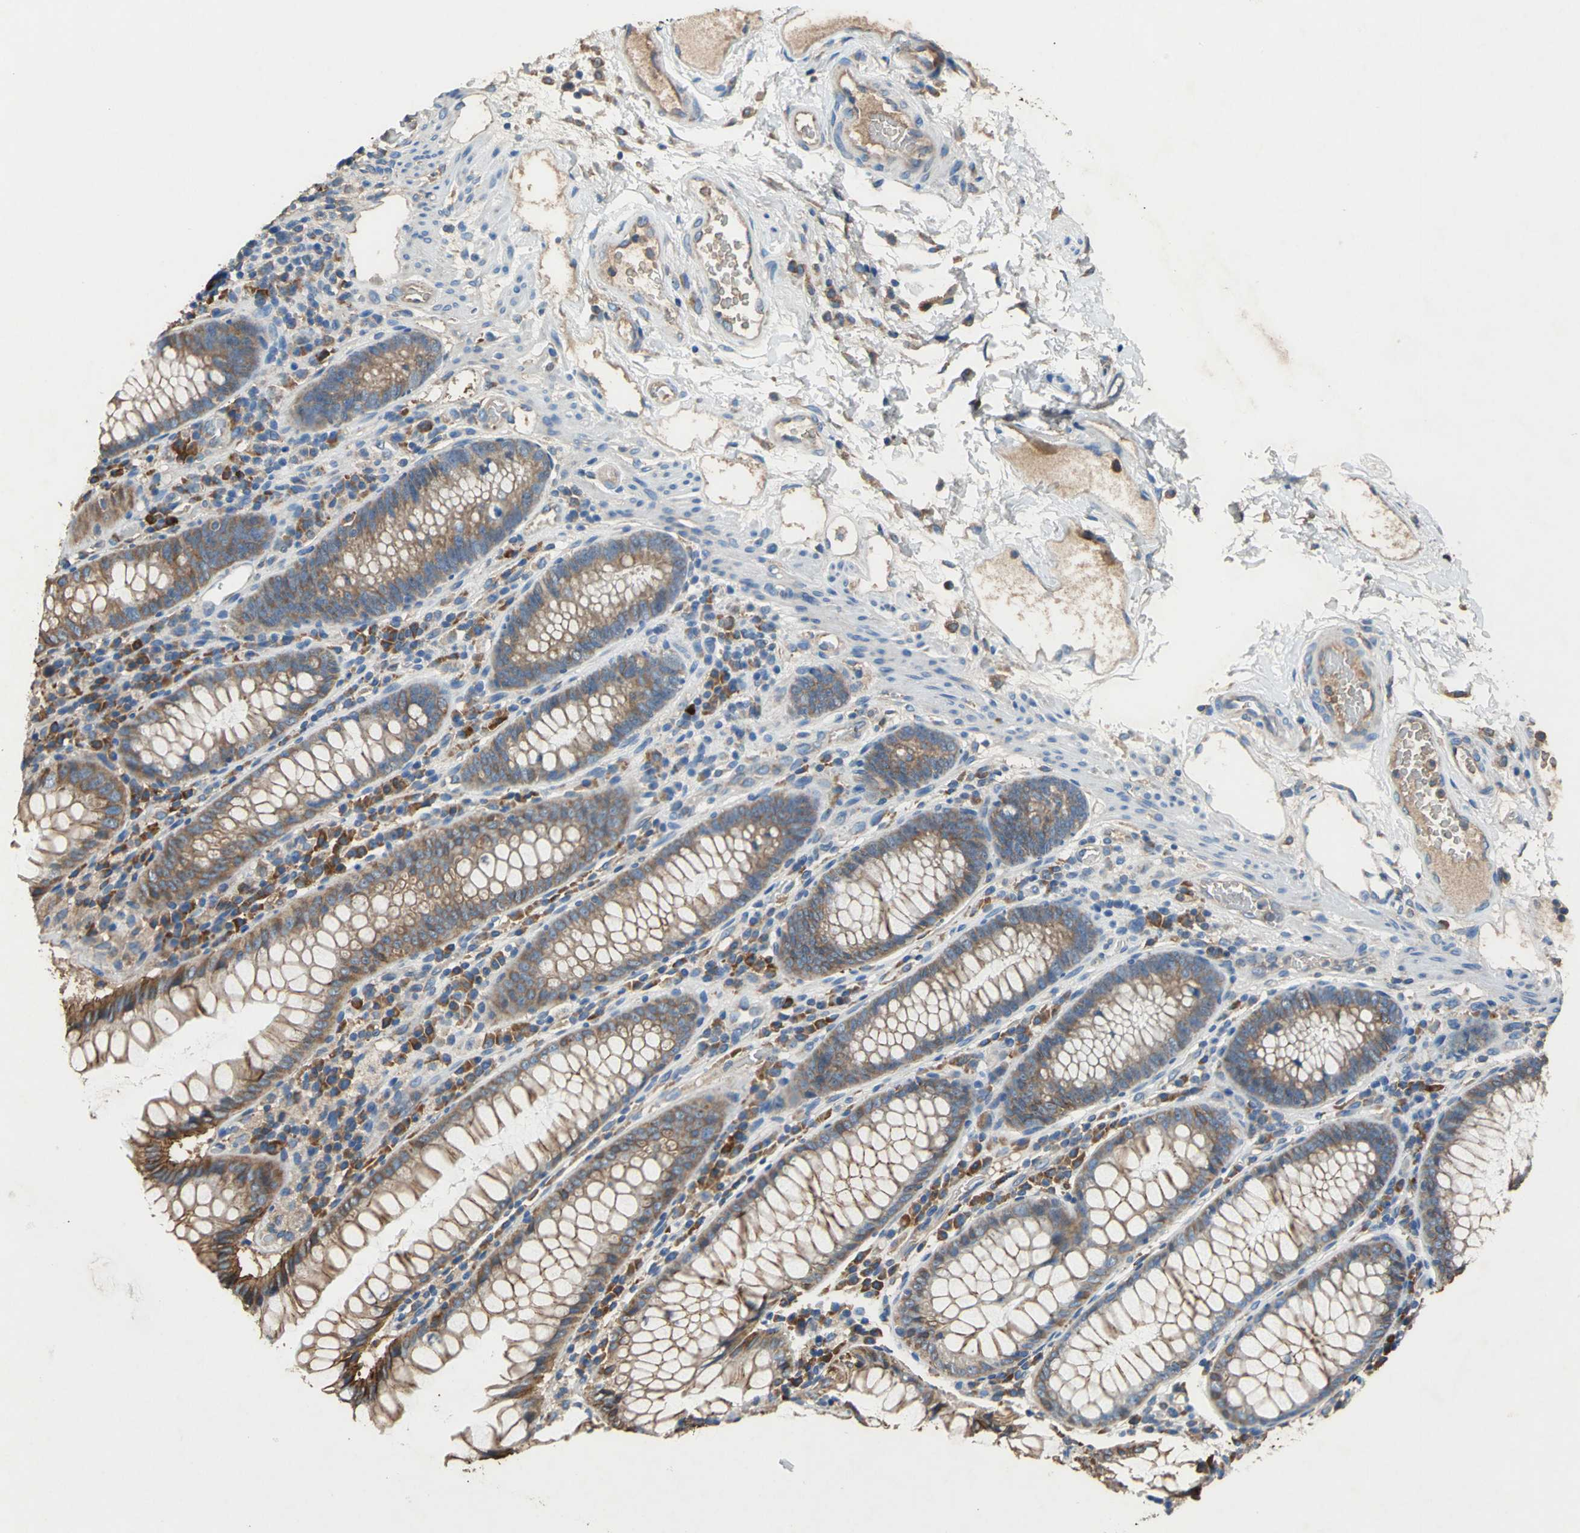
{"staining": {"intensity": "moderate", "quantity": ">75%", "location": "cytoplasmic/membranous"}, "tissue": "colon", "cell_type": "Endothelial cells", "image_type": "normal", "snomed": [{"axis": "morphology", "description": "Normal tissue, NOS"}, {"axis": "topography", "description": "Colon"}], "caption": "Colon stained with immunohistochemistry displays moderate cytoplasmic/membranous expression in approximately >75% of endothelial cells.", "gene": "HEPH", "patient": {"sex": "female", "age": 46}}